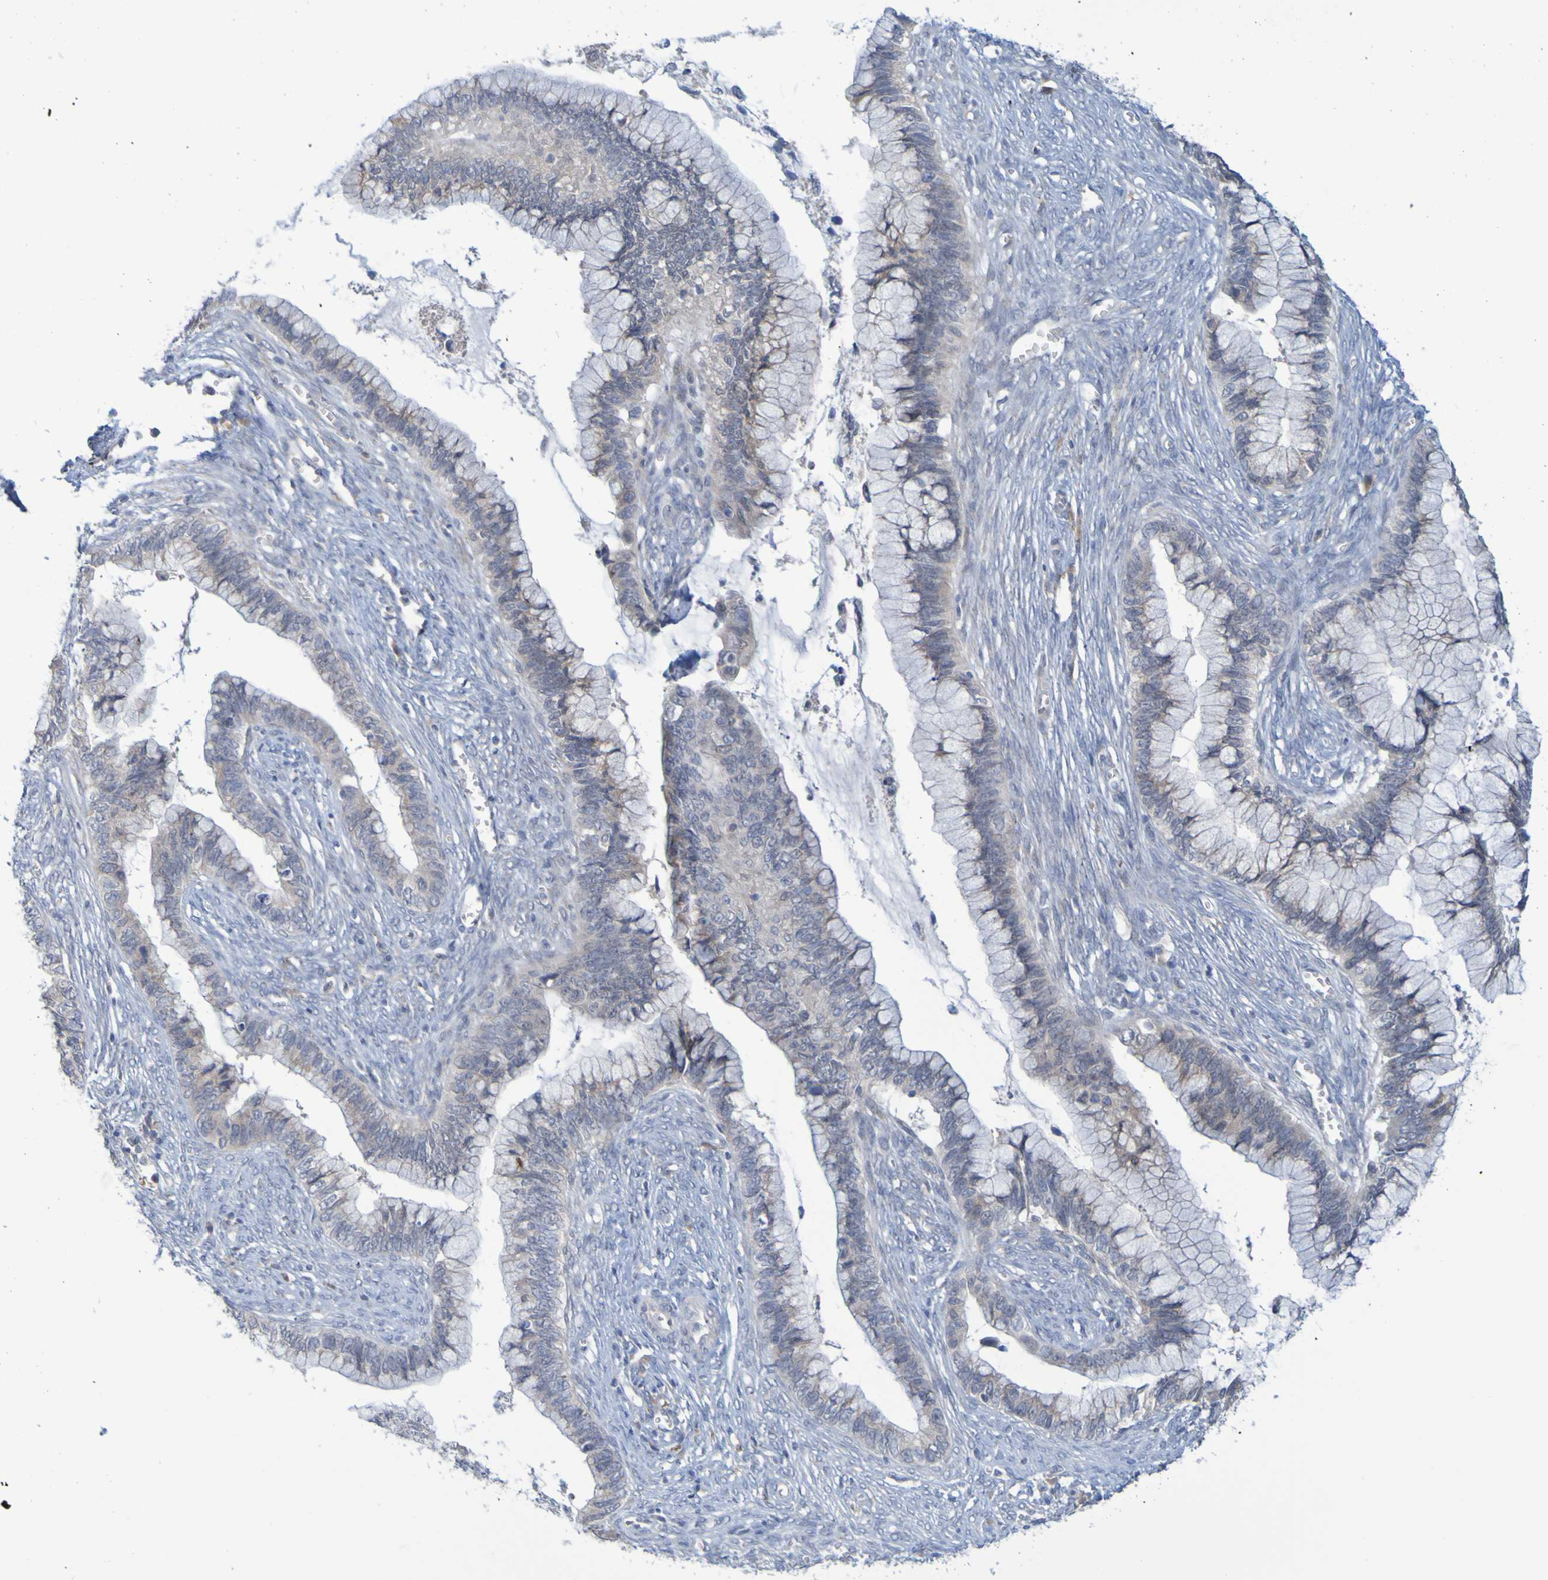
{"staining": {"intensity": "weak", "quantity": "25%-75%", "location": "cytoplasmic/membranous"}, "tissue": "cervical cancer", "cell_type": "Tumor cells", "image_type": "cancer", "snomed": [{"axis": "morphology", "description": "Adenocarcinoma, NOS"}, {"axis": "topography", "description": "Cervix"}], "caption": "Weak cytoplasmic/membranous staining for a protein is present in approximately 25%-75% of tumor cells of cervical adenocarcinoma using immunohistochemistry (IHC).", "gene": "LILRB5", "patient": {"sex": "female", "age": 44}}